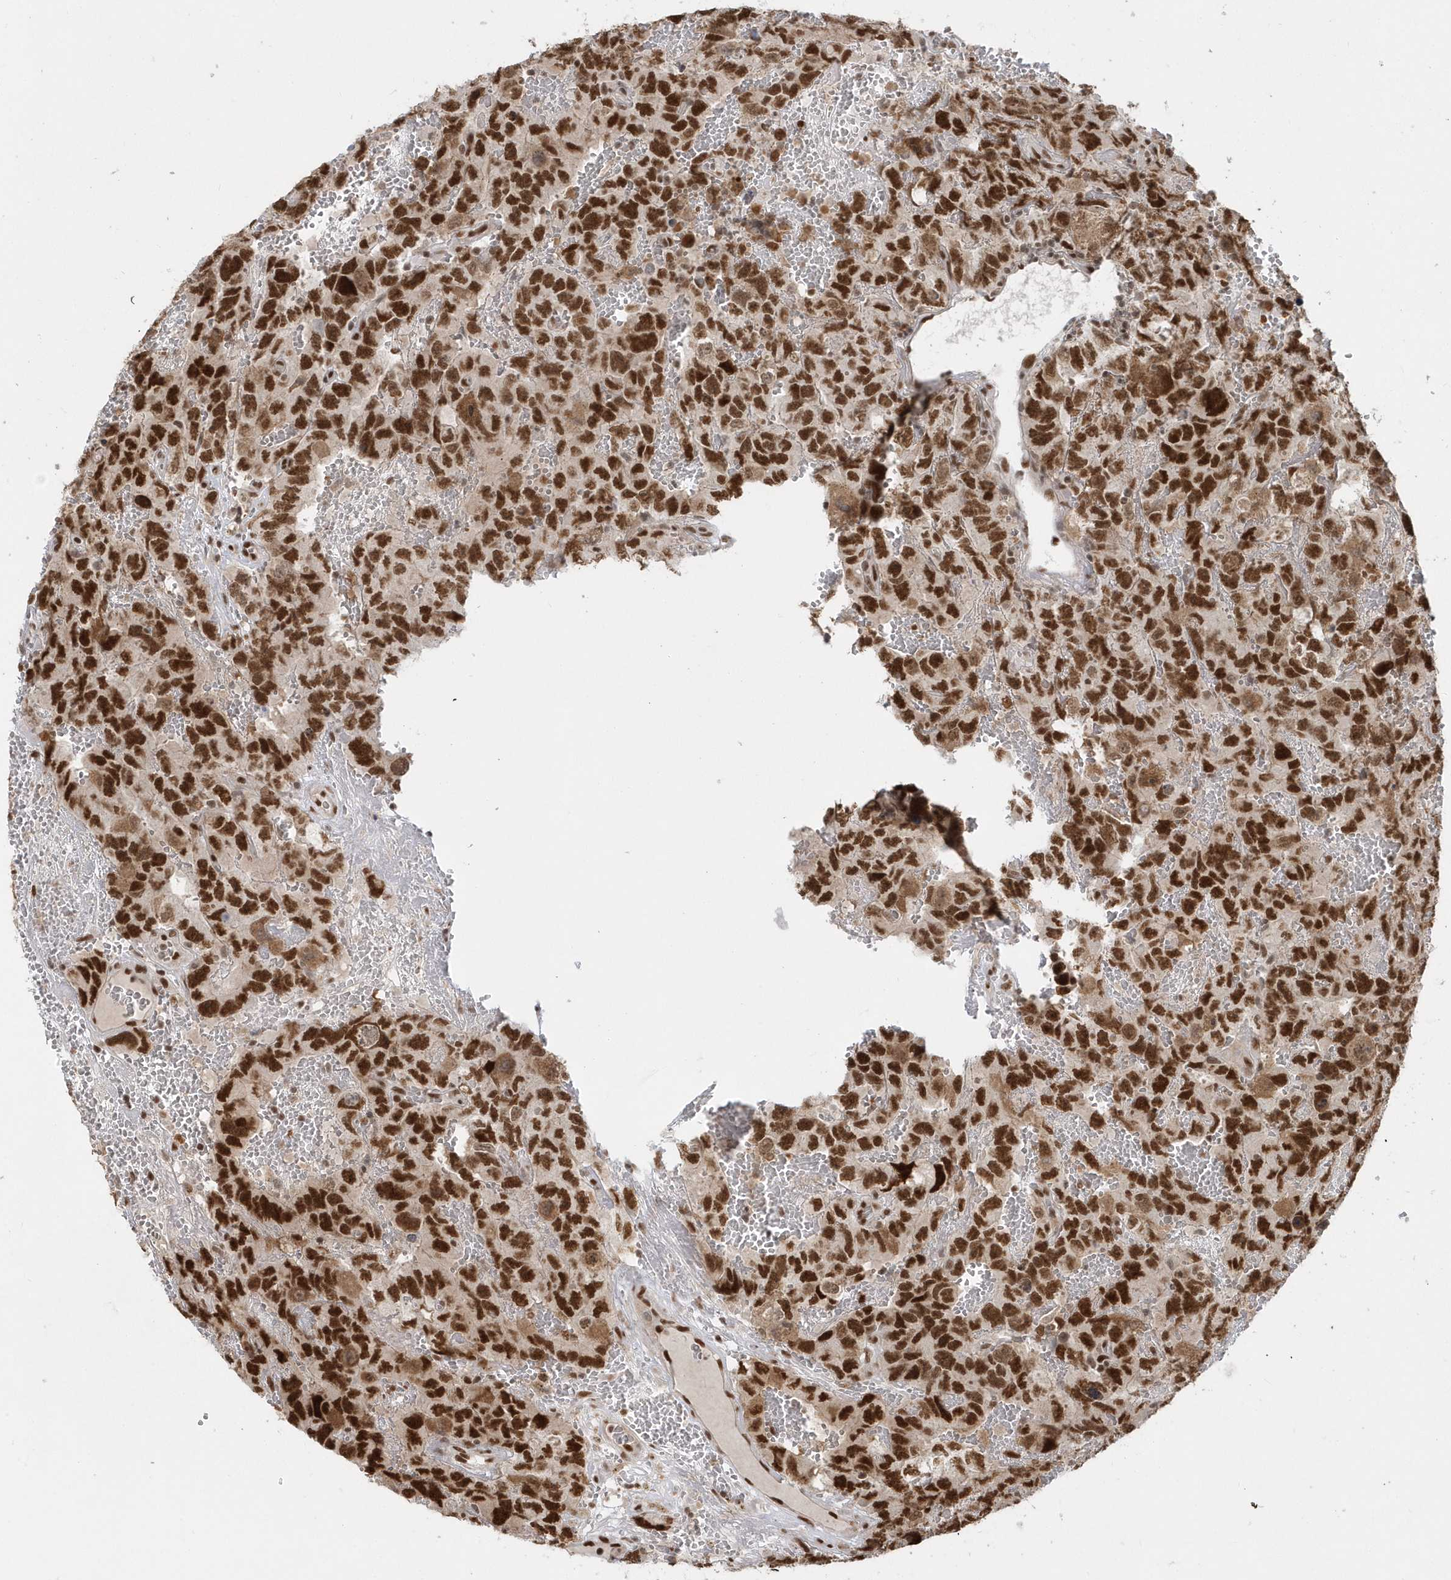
{"staining": {"intensity": "strong", "quantity": ">75%", "location": "nuclear"}, "tissue": "testis cancer", "cell_type": "Tumor cells", "image_type": "cancer", "snomed": [{"axis": "morphology", "description": "Carcinoma, Embryonal, NOS"}, {"axis": "topography", "description": "Testis"}], "caption": "Human testis cancer stained for a protein (brown) demonstrates strong nuclear positive positivity in approximately >75% of tumor cells.", "gene": "SEPHS1", "patient": {"sex": "male", "age": 45}}